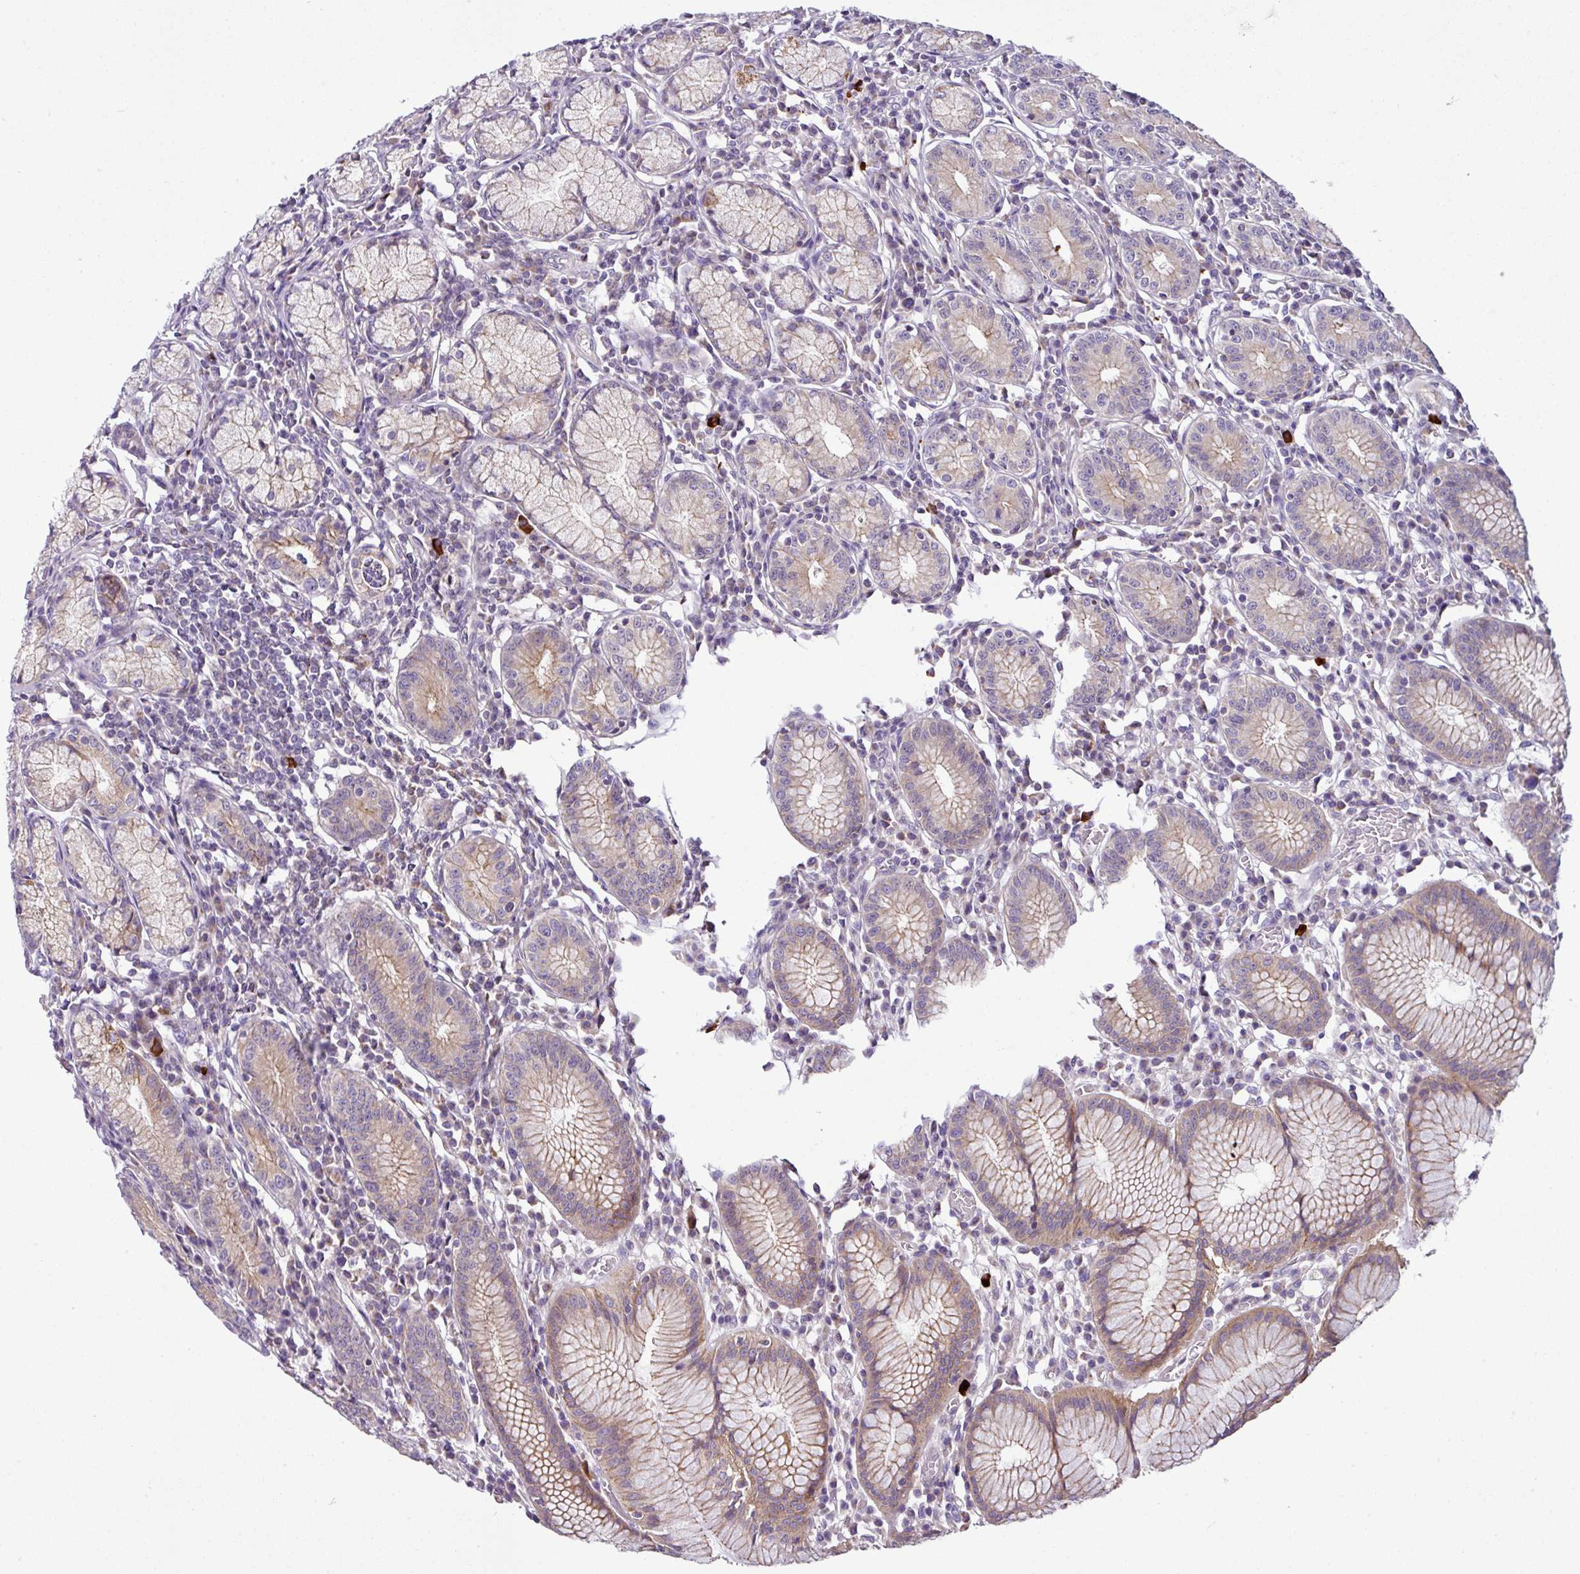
{"staining": {"intensity": "strong", "quantity": "25%-75%", "location": "cytoplasmic/membranous"}, "tissue": "stomach", "cell_type": "Glandular cells", "image_type": "normal", "snomed": [{"axis": "morphology", "description": "Normal tissue, NOS"}, {"axis": "topography", "description": "Stomach"}], "caption": "Immunohistochemistry micrograph of unremarkable stomach: human stomach stained using immunohistochemistry demonstrates high levels of strong protein expression localized specifically in the cytoplasmic/membranous of glandular cells, appearing as a cytoplasmic/membranous brown color.", "gene": "GAN", "patient": {"sex": "male", "age": 55}}